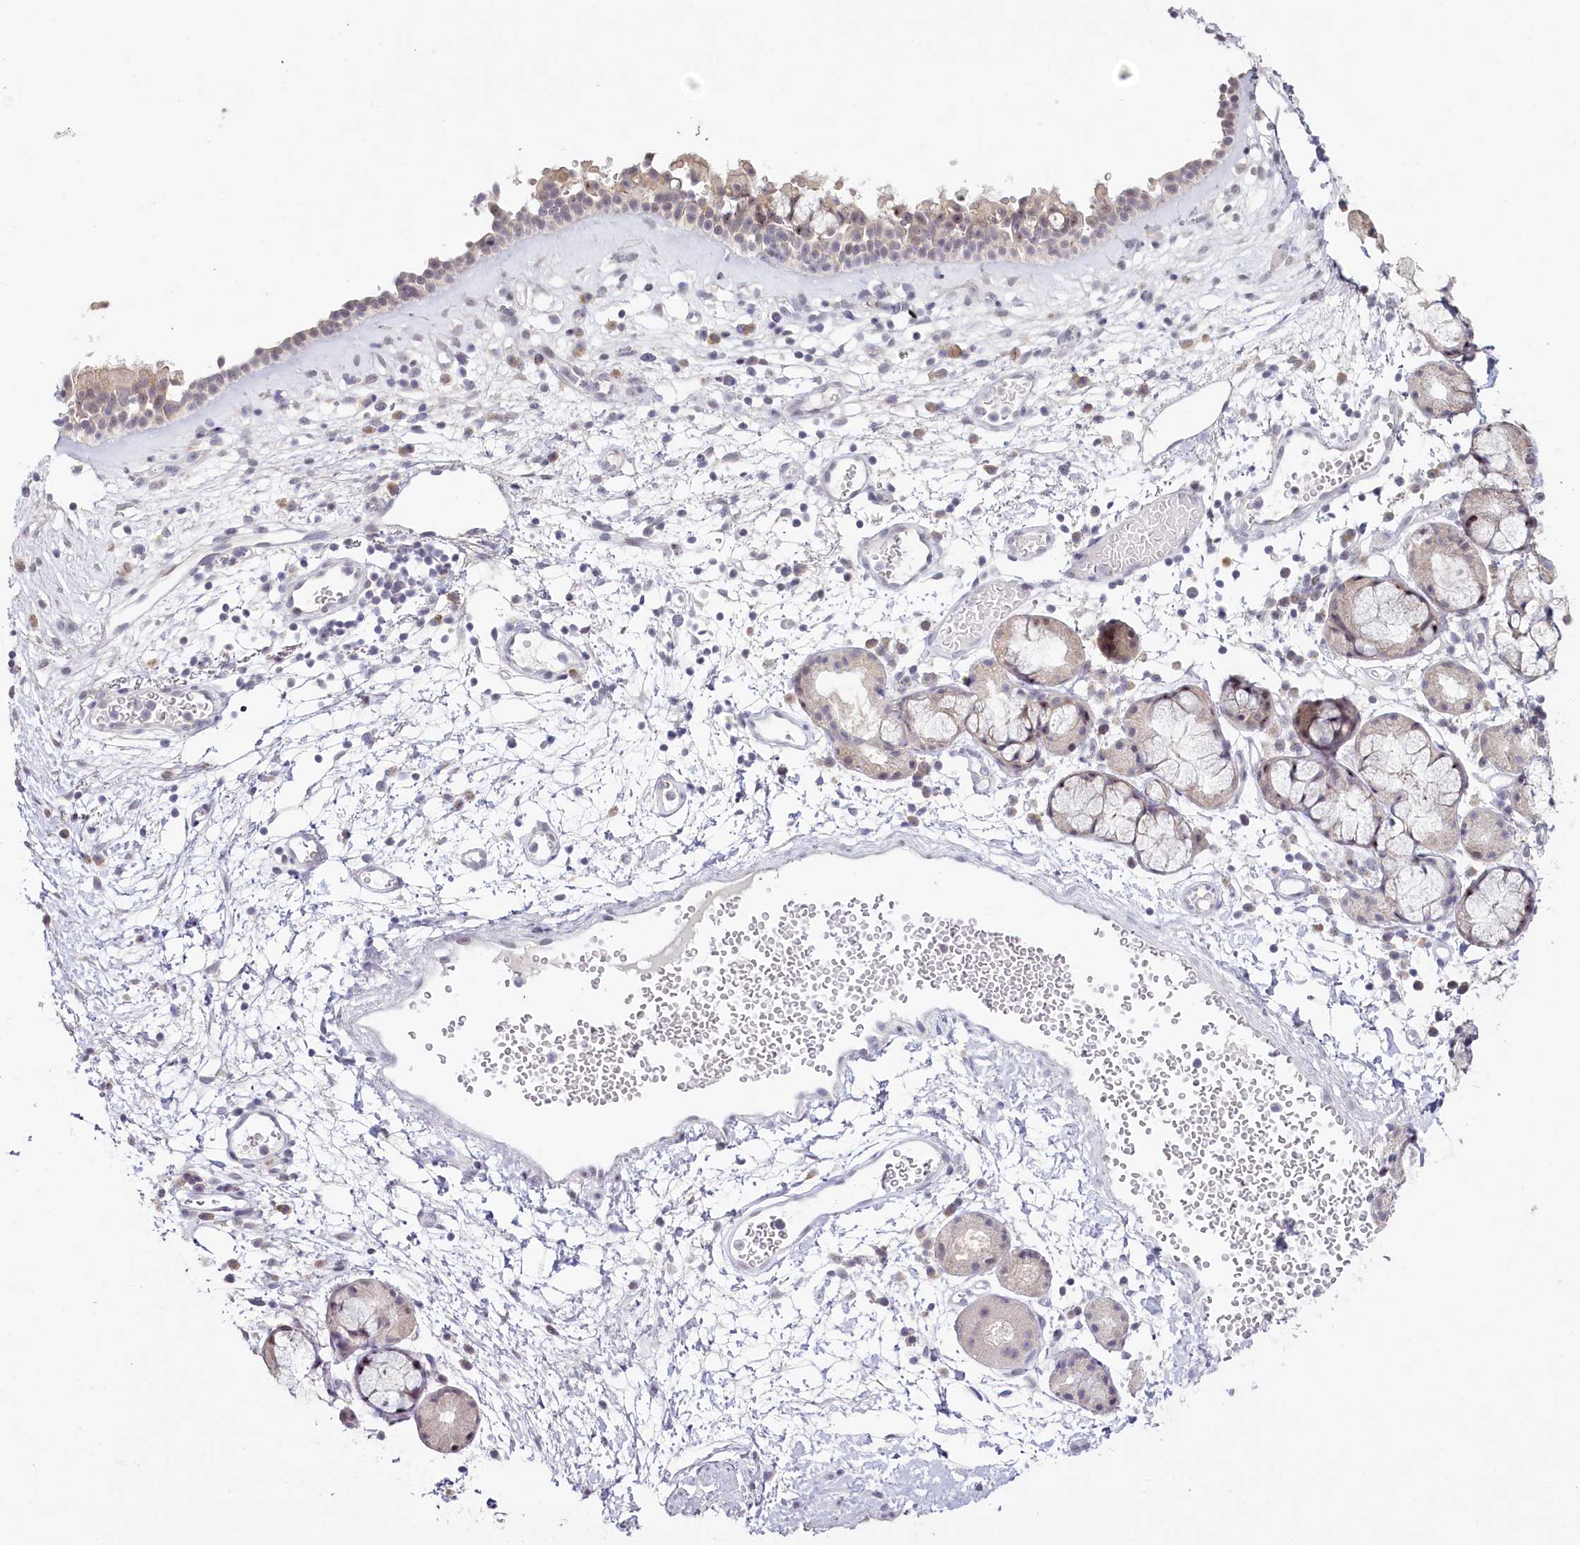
{"staining": {"intensity": "moderate", "quantity": "<25%", "location": "nuclear"}, "tissue": "nasopharynx", "cell_type": "Respiratory epithelial cells", "image_type": "normal", "snomed": [{"axis": "morphology", "description": "Normal tissue, NOS"}, {"axis": "morphology", "description": "Inflammation, NOS"}, {"axis": "topography", "description": "Nasopharynx"}], "caption": "This photomicrograph exhibits immunohistochemistry staining of benign human nasopharynx, with low moderate nuclear staining in approximately <25% of respiratory epithelial cells.", "gene": "HPD", "patient": {"sex": "male", "age": 70}}